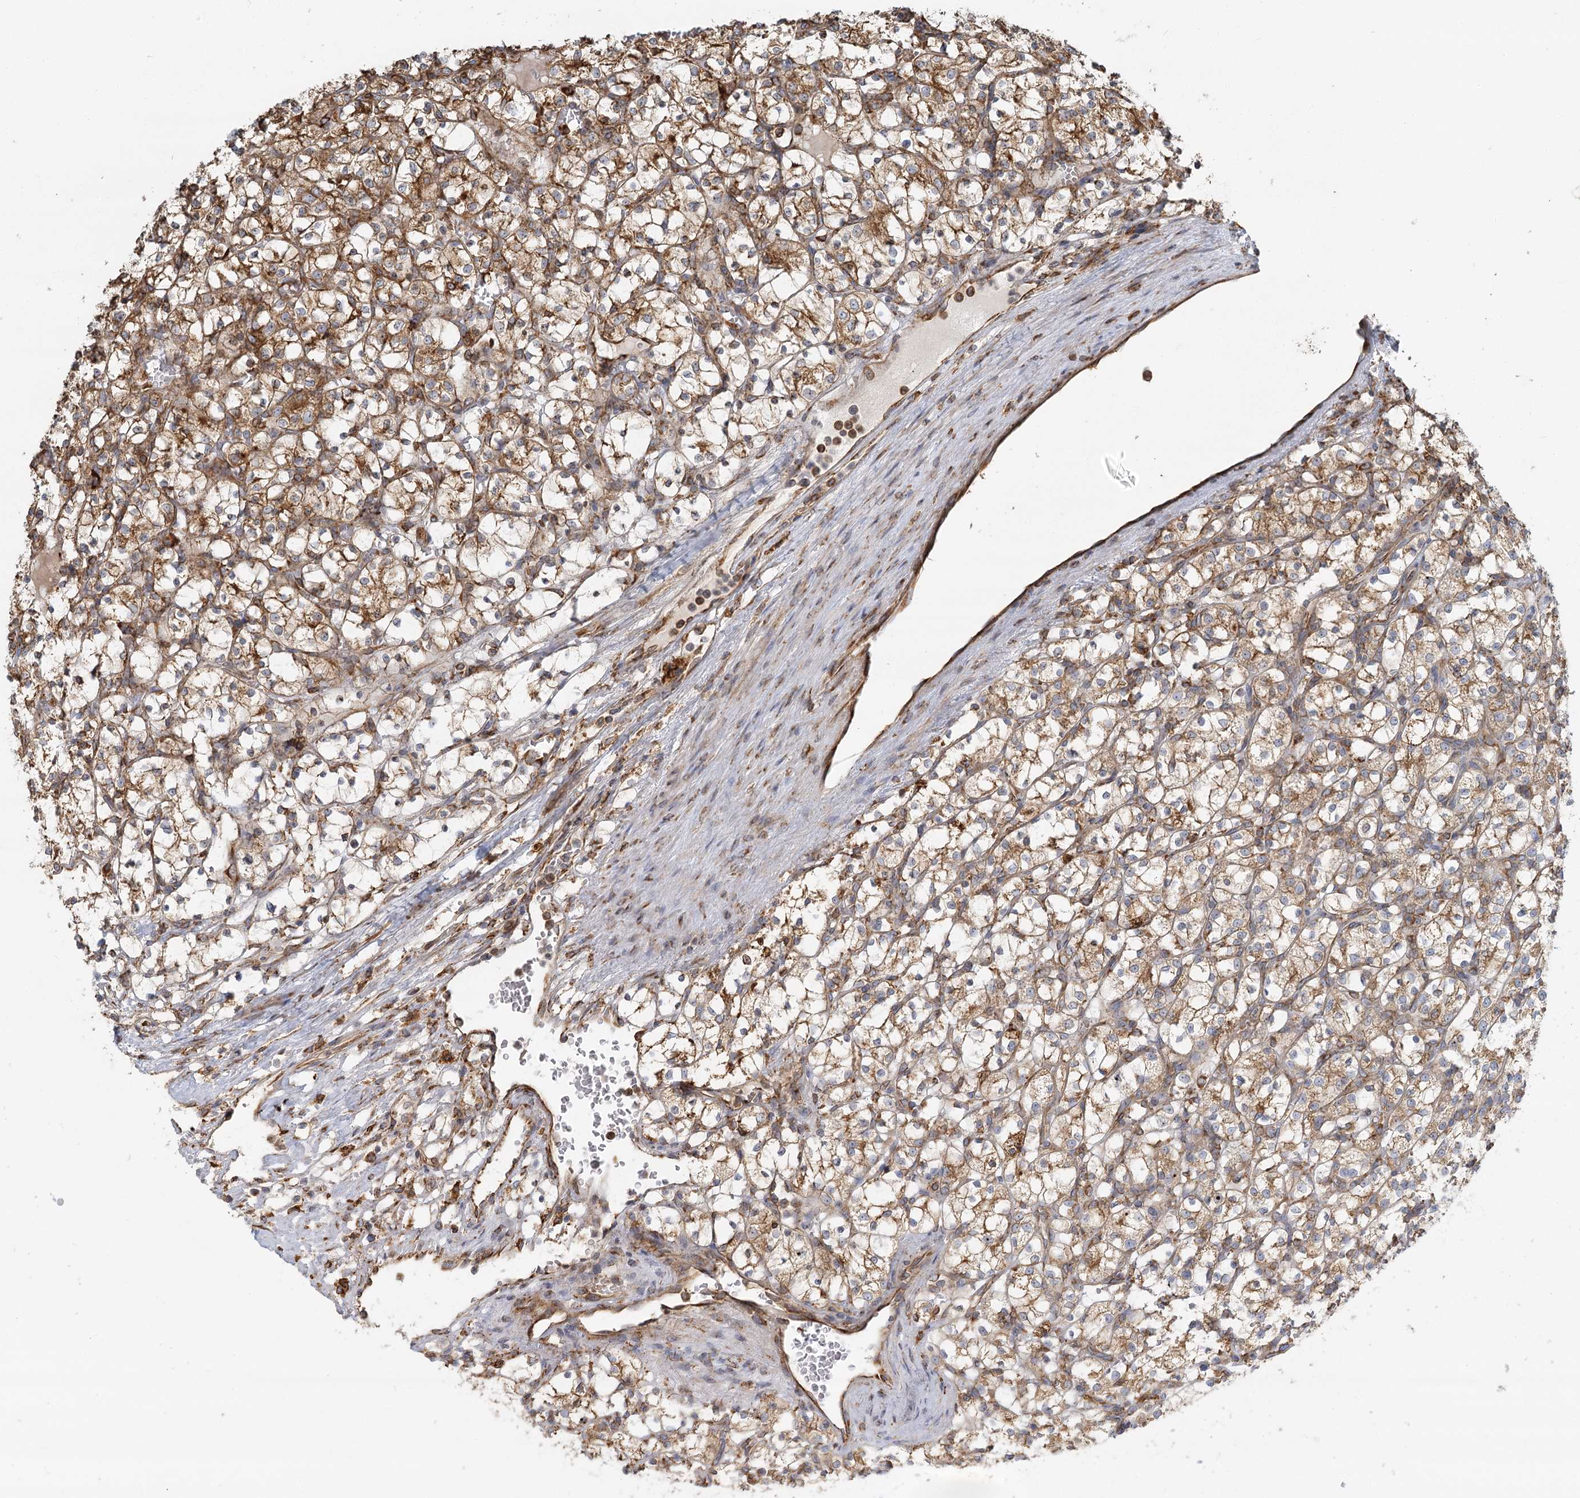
{"staining": {"intensity": "moderate", "quantity": ">75%", "location": "cytoplasmic/membranous"}, "tissue": "renal cancer", "cell_type": "Tumor cells", "image_type": "cancer", "snomed": [{"axis": "morphology", "description": "Adenocarcinoma, NOS"}, {"axis": "topography", "description": "Kidney"}], "caption": "Tumor cells display medium levels of moderate cytoplasmic/membranous positivity in about >75% of cells in human renal adenocarcinoma.", "gene": "TAS1R1", "patient": {"sex": "female", "age": 69}}